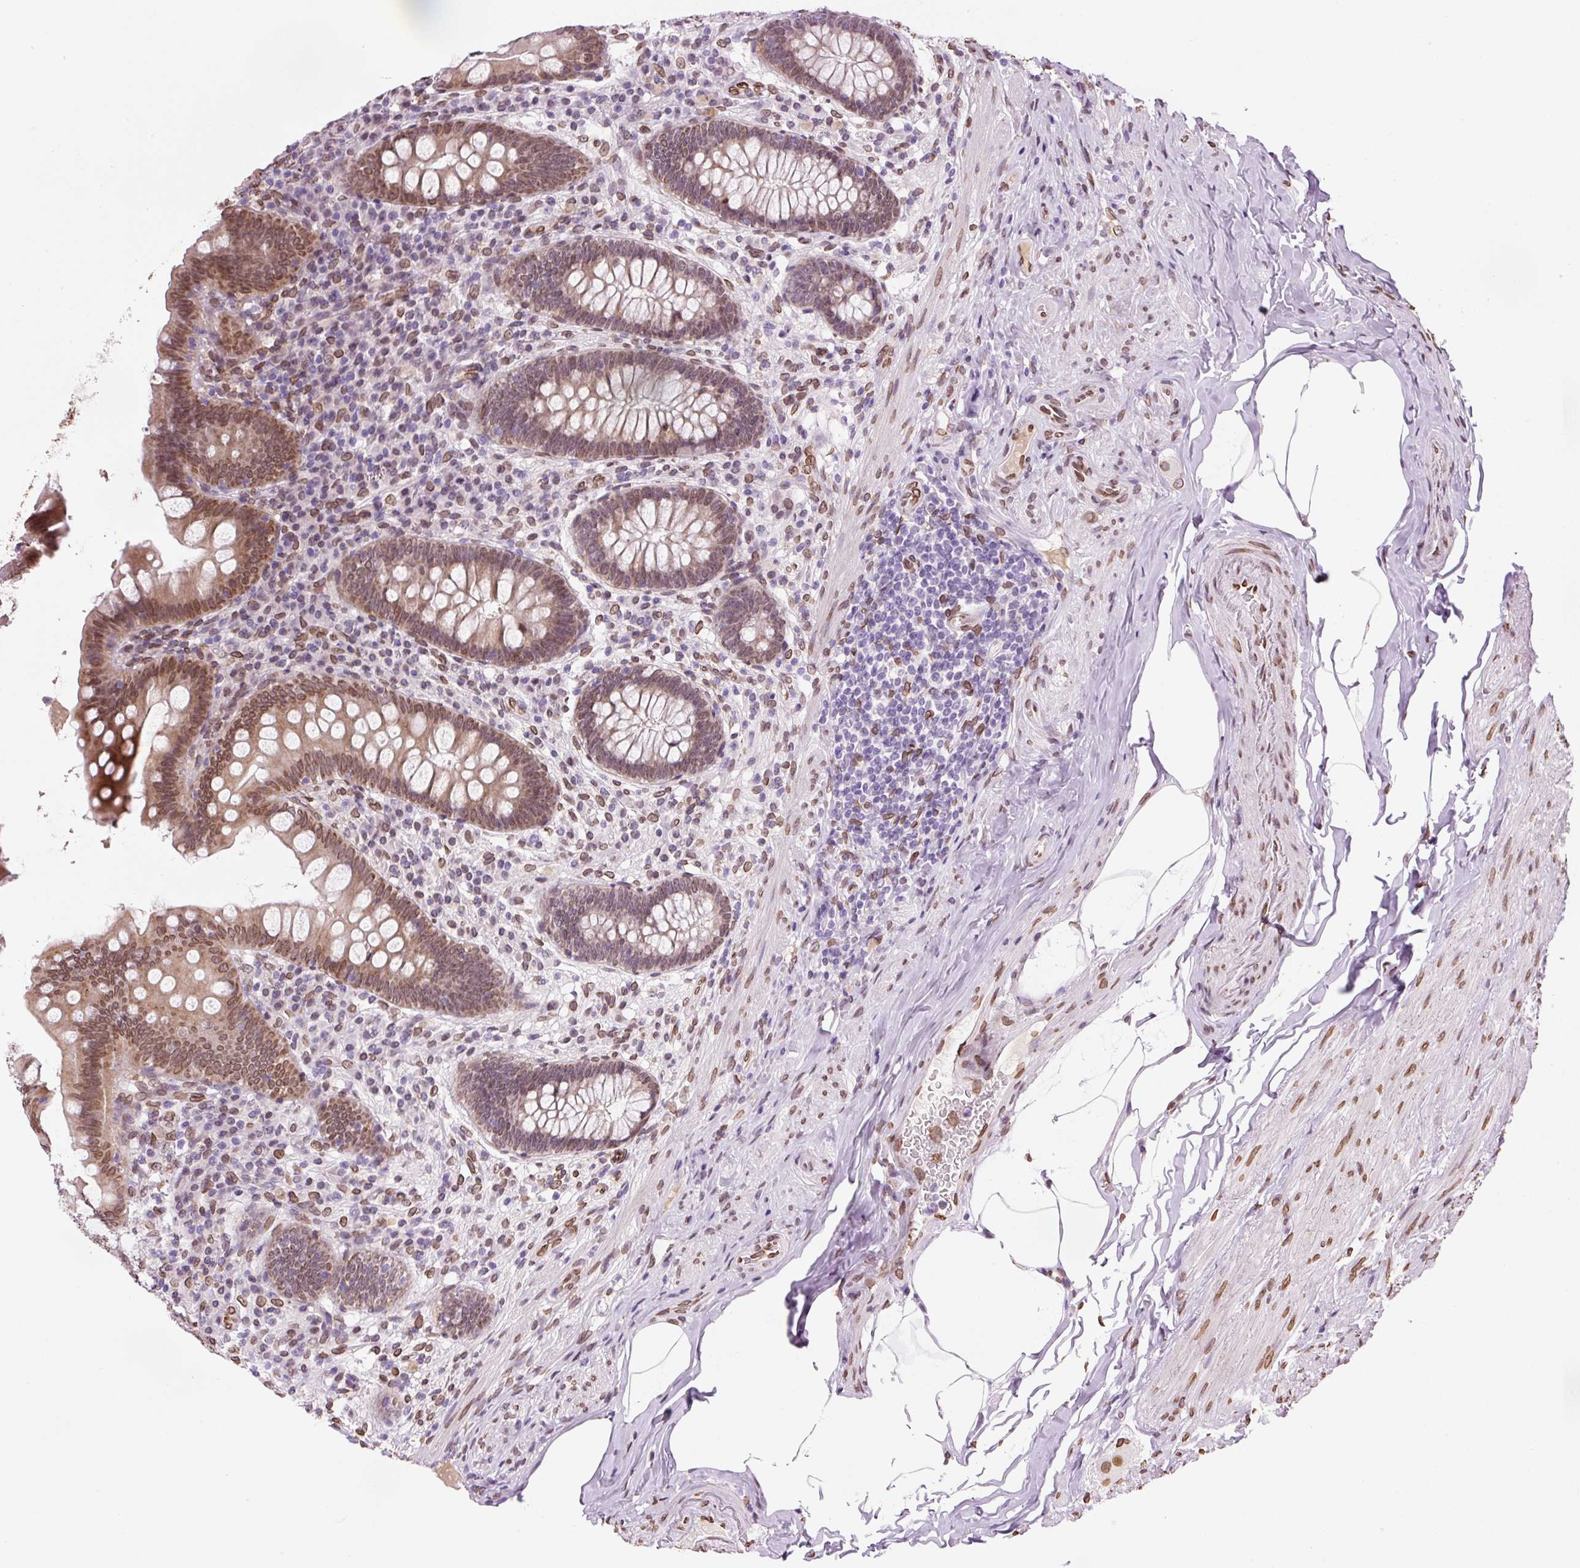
{"staining": {"intensity": "moderate", "quantity": ">75%", "location": "cytoplasmic/membranous,nuclear"}, "tissue": "appendix", "cell_type": "Glandular cells", "image_type": "normal", "snomed": [{"axis": "morphology", "description": "Normal tissue, NOS"}, {"axis": "topography", "description": "Appendix"}], "caption": "High-power microscopy captured an immunohistochemistry micrograph of unremarkable appendix, revealing moderate cytoplasmic/membranous,nuclear expression in about >75% of glandular cells. (DAB IHC with brightfield microscopy, high magnification).", "gene": "ZNF224", "patient": {"sex": "male", "age": 71}}